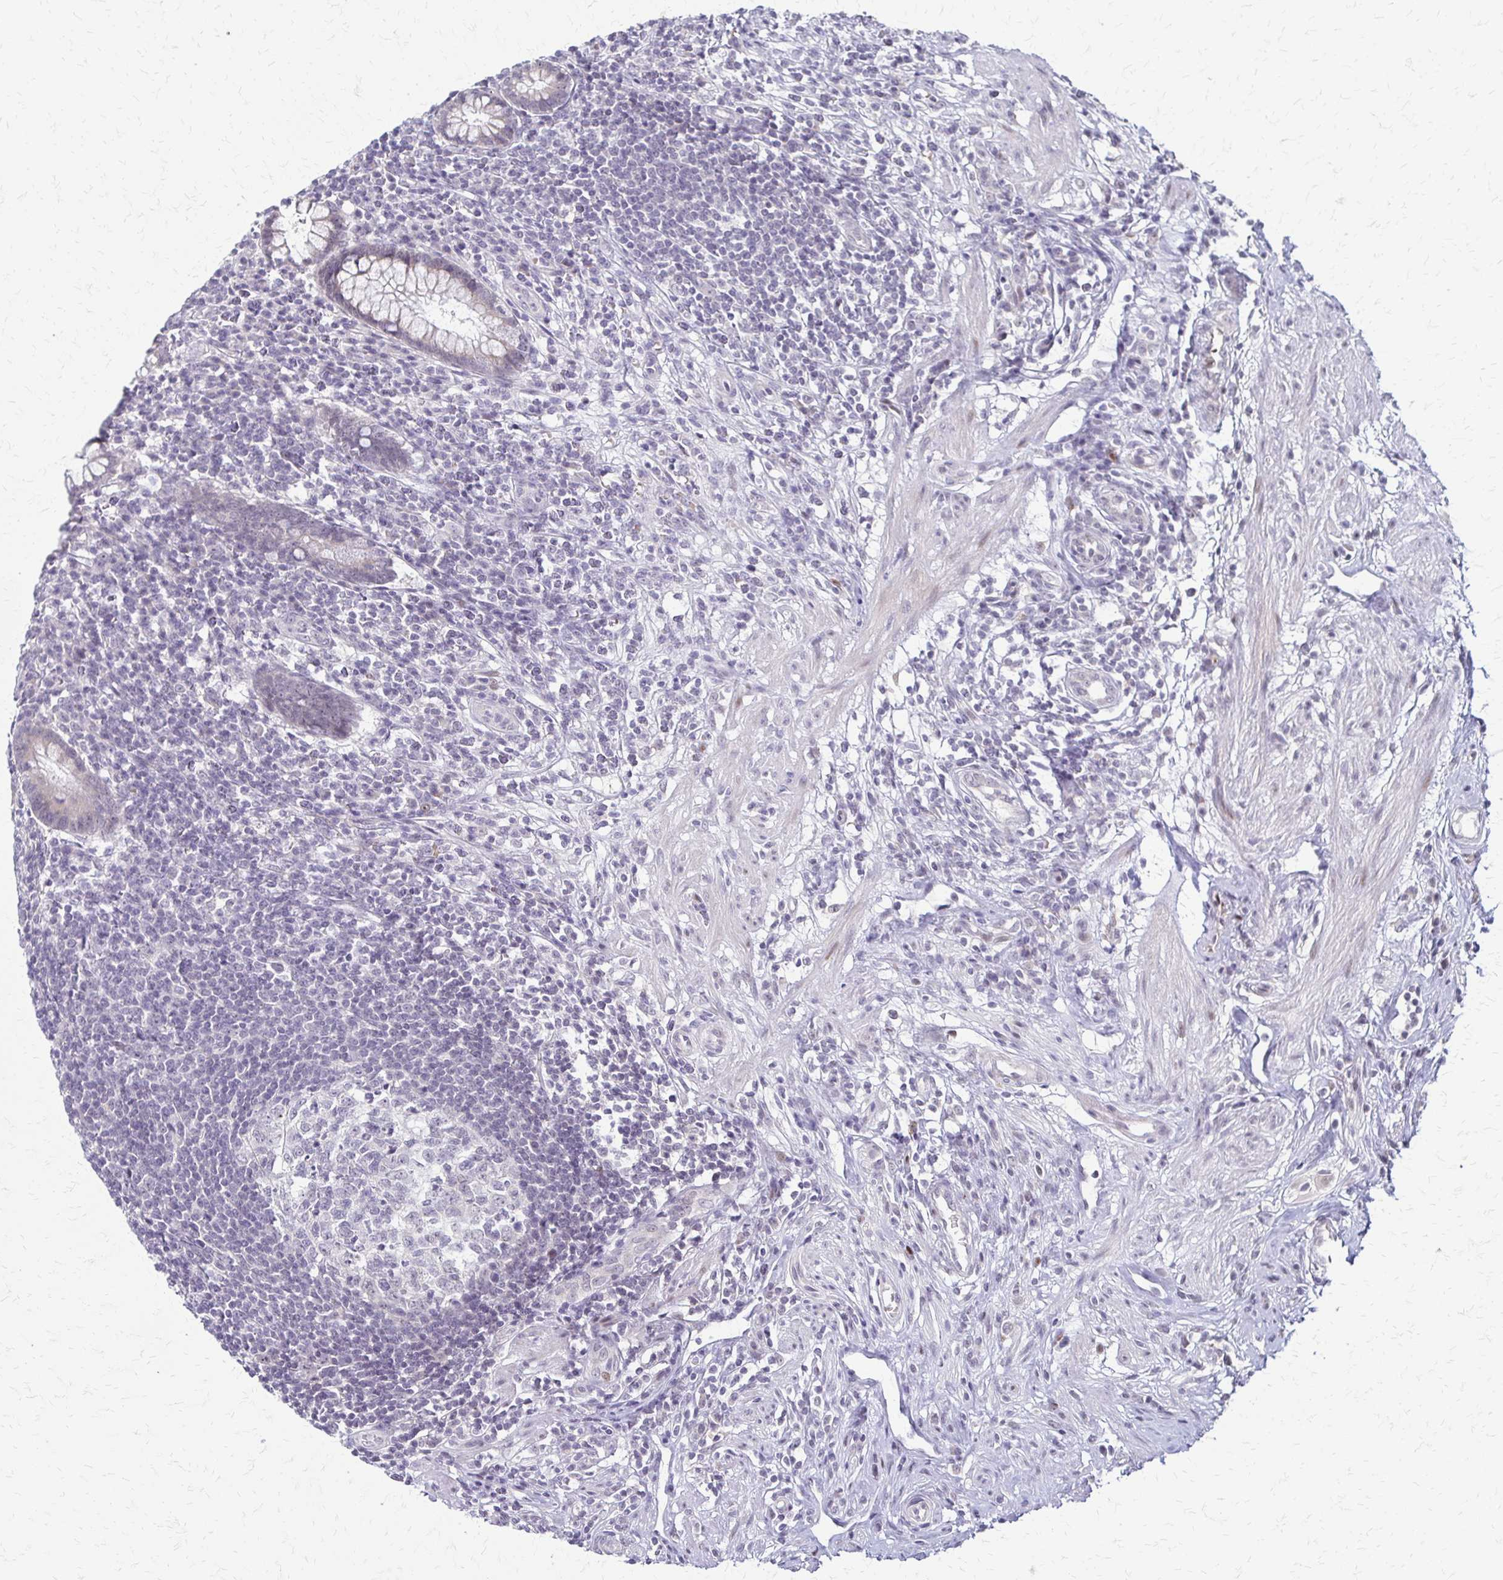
{"staining": {"intensity": "weak", "quantity": "25%-75%", "location": "cytoplasmic/membranous"}, "tissue": "appendix", "cell_type": "Glandular cells", "image_type": "normal", "snomed": [{"axis": "morphology", "description": "Normal tissue, NOS"}, {"axis": "topography", "description": "Appendix"}], "caption": "Immunohistochemical staining of unremarkable appendix demonstrates 25%-75% levels of weak cytoplasmic/membranous protein staining in approximately 25%-75% of glandular cells. The staining was performed using DAB, with brown indicating positive protein expression. Nuclei are stained blue with hematoxylin.", "gene": "TRIR", "patient": {"sex": "female", "age": 56}}